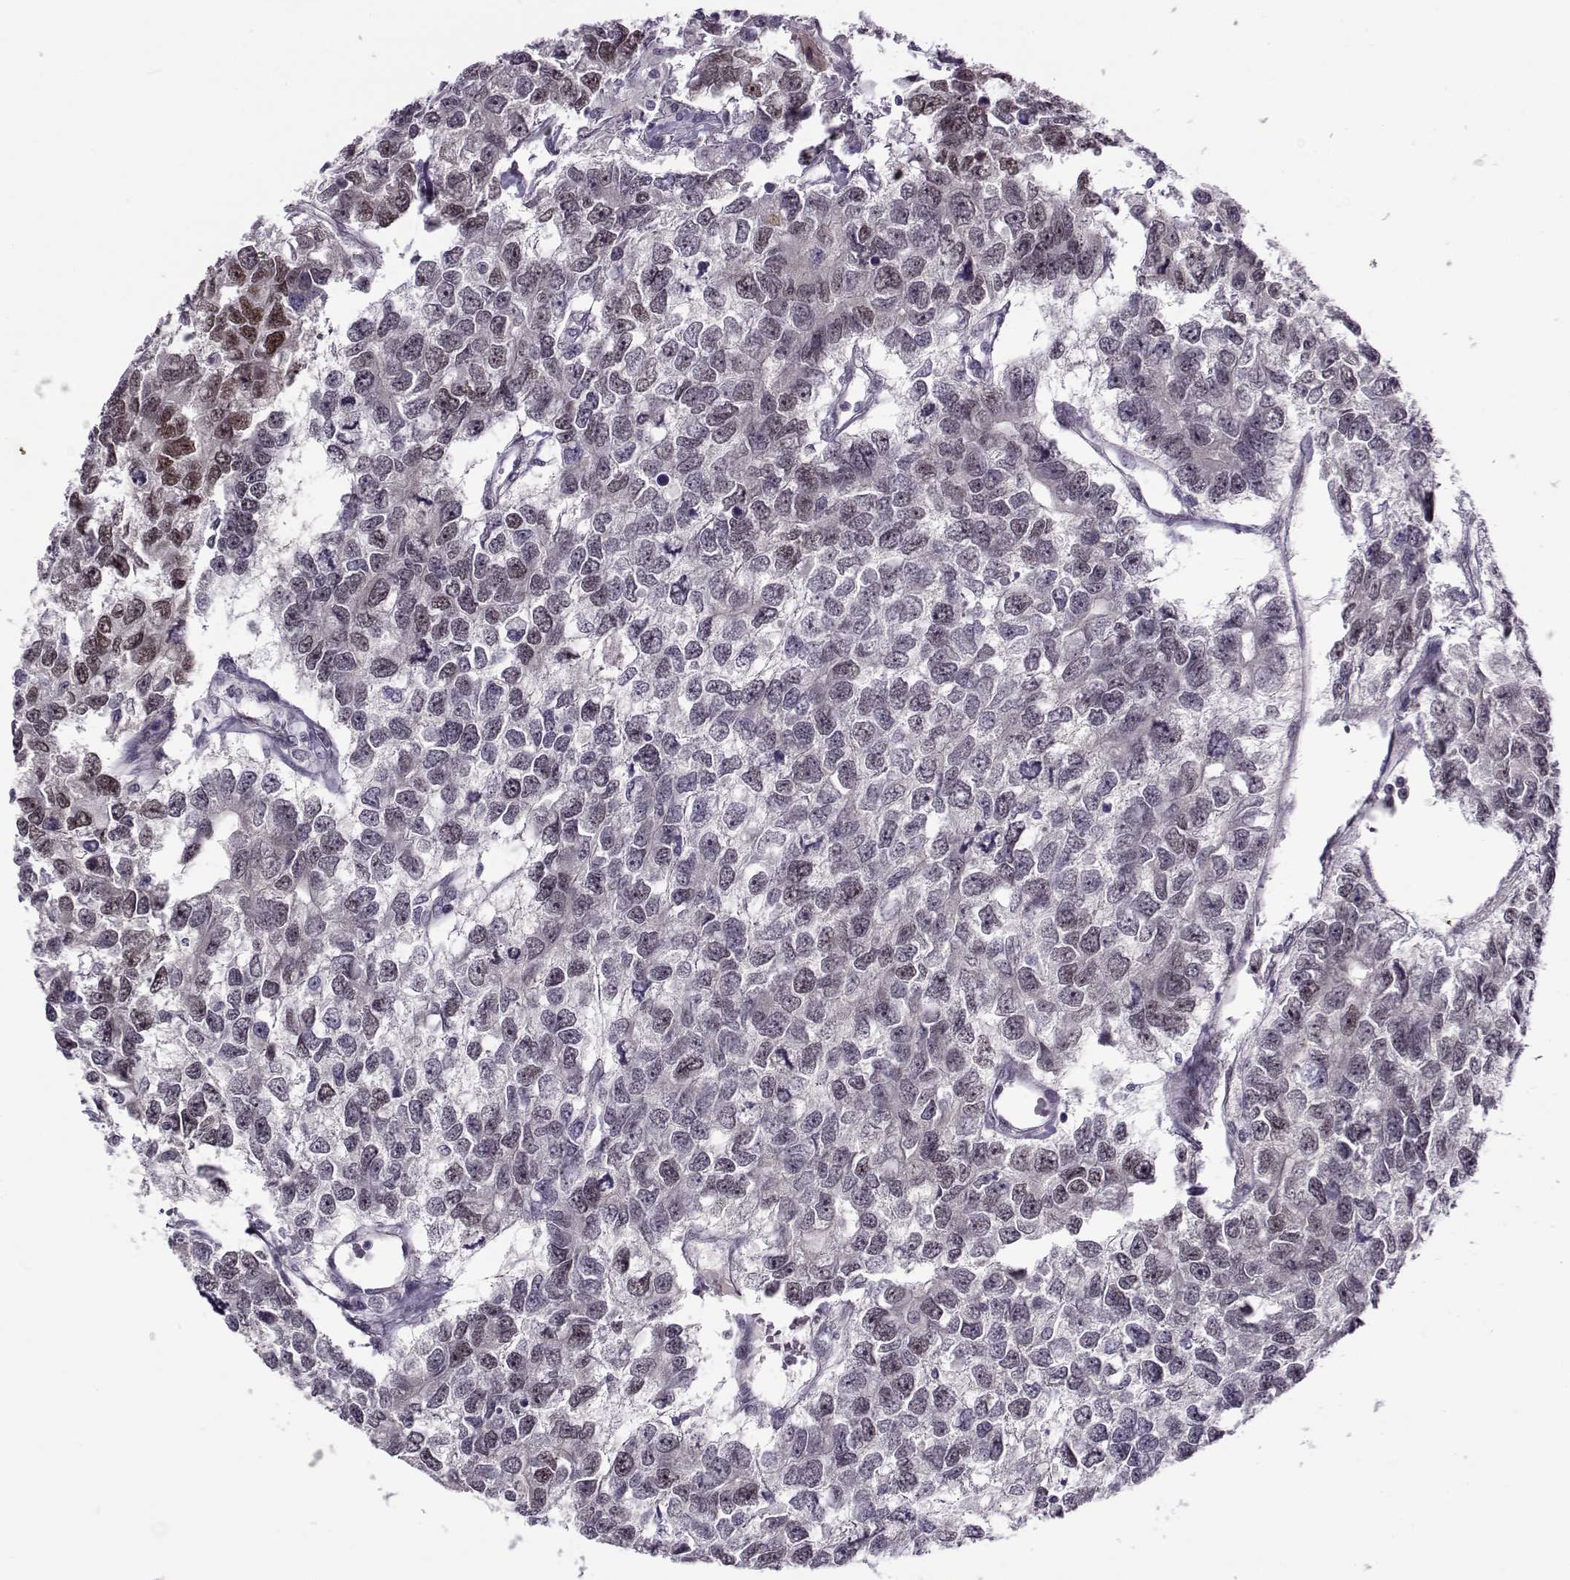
{"staining": {"intensity": "negative", "quantity": "none", "location": "none"}, "tissue": "testis cancer", "cell_type": "Tumor cells", "image_type": "cancer", "snomed": [{"axis": "morphology", "description": "Seminoma, NOS"}, {"axis": "topography", "description": "Testis"}], "caption": "Immunohistochemistry histopathology image of neoplastic tissue: human seminoma (testis) stained with DAB (3,3'-diaminobenzidine) displays no significant protein expression in tumor cells. (Brightfield microscopy of DAB immunohistochemistry (IHC) at high magnification).", "gene": "BACH1", "patient": {"sex": "male", "age": 52}}